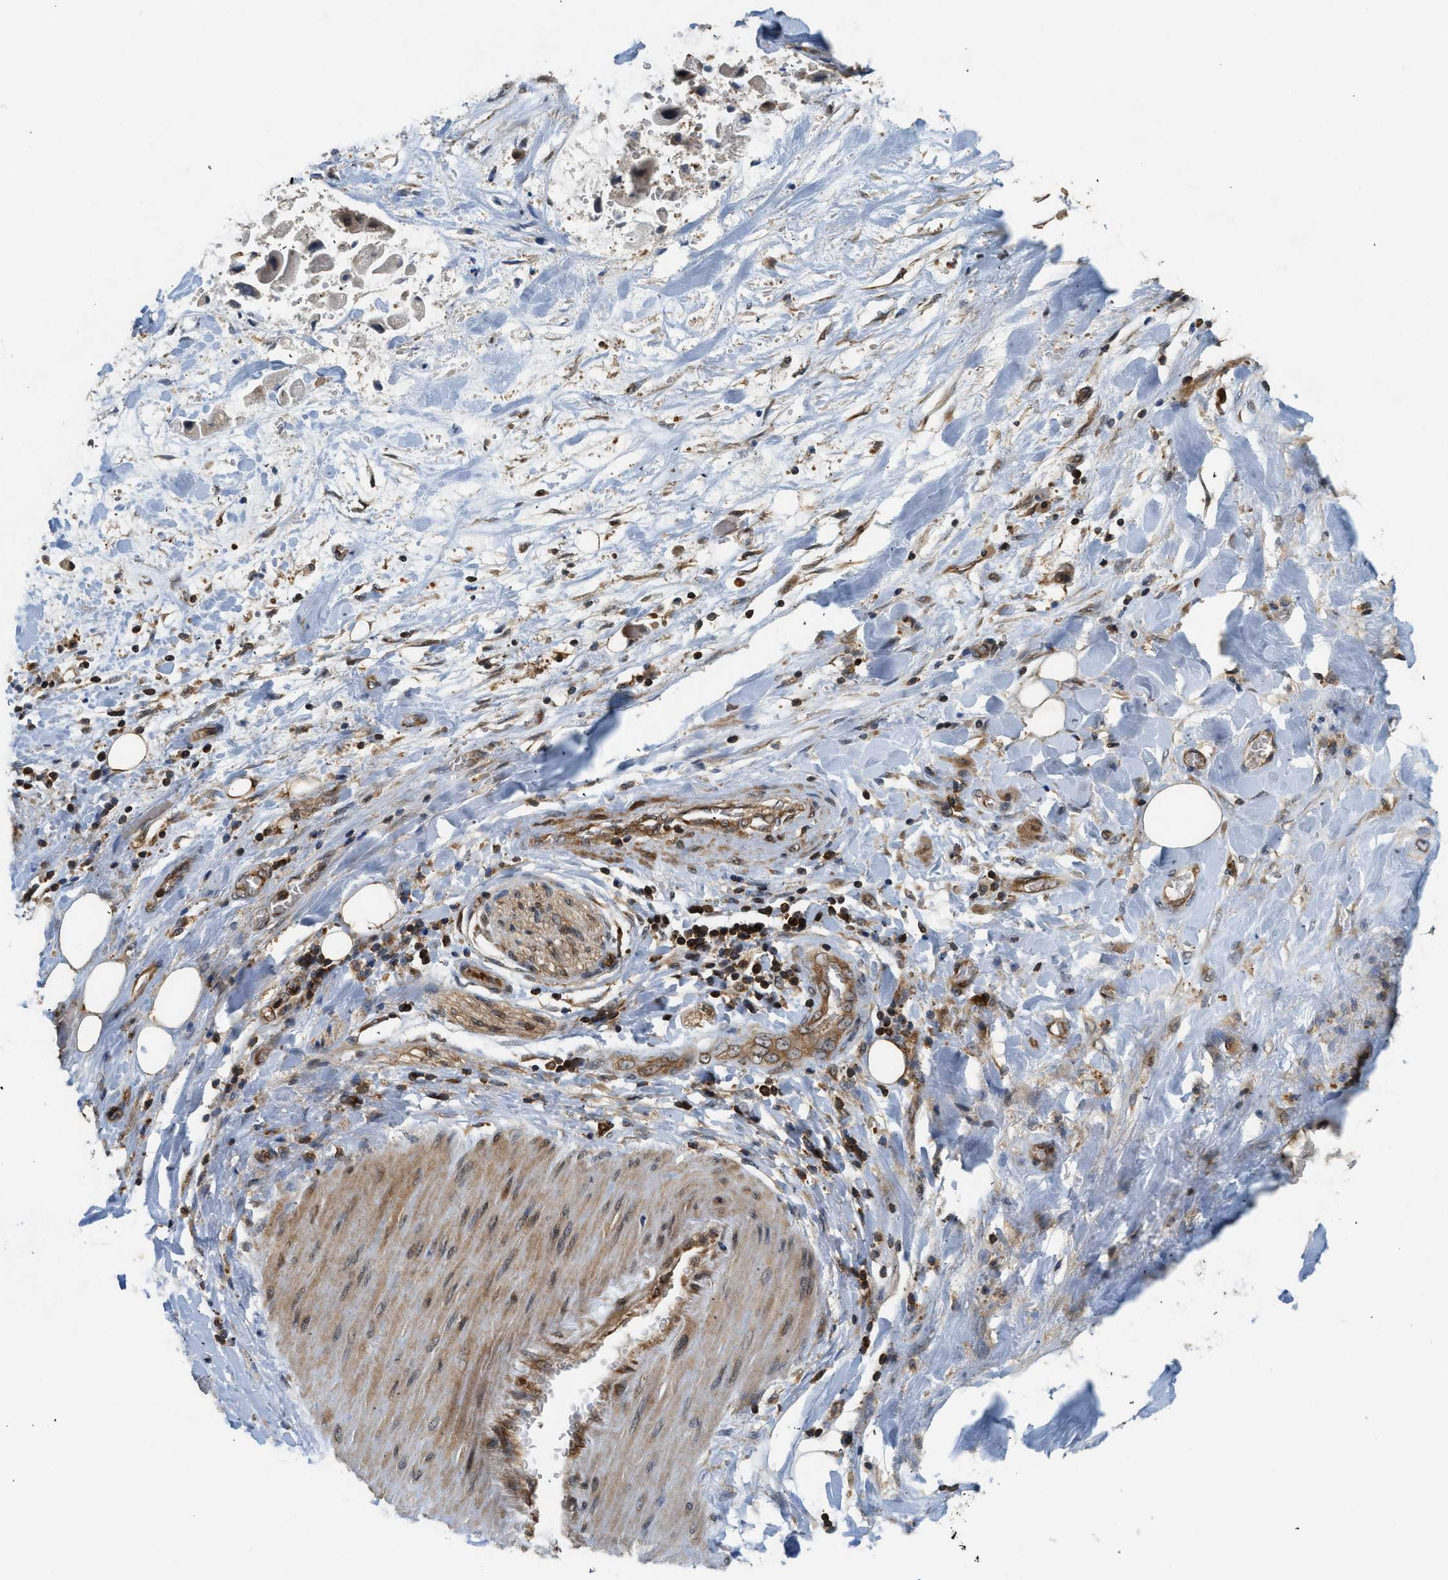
{"staining": {"intensity": "moderate", "quantity": ">75%", "location": "cytoplasmic/membranous"}, "tissue": "adipose tissue", "cell_type": "Adipocytes", "image_type": "normal", "snomed": [{"axis": "morphology", "description": "Normal tissue, NOS"}, {"axis": "morphology", "description": "Cholangiocarcinoma"}, {"axis": "topography", "description": "Liver"}, {"axis": "topography", "description": "Peripheral nerve tissue"}], "caption": "IHC of normal human adipose tissue displays medium levels of moderate cytoplasmic/membranous expression in approximately >75% of adipocytes.", "gene": "OXSR1", "patient": {"sex": "male", "age": 50}}